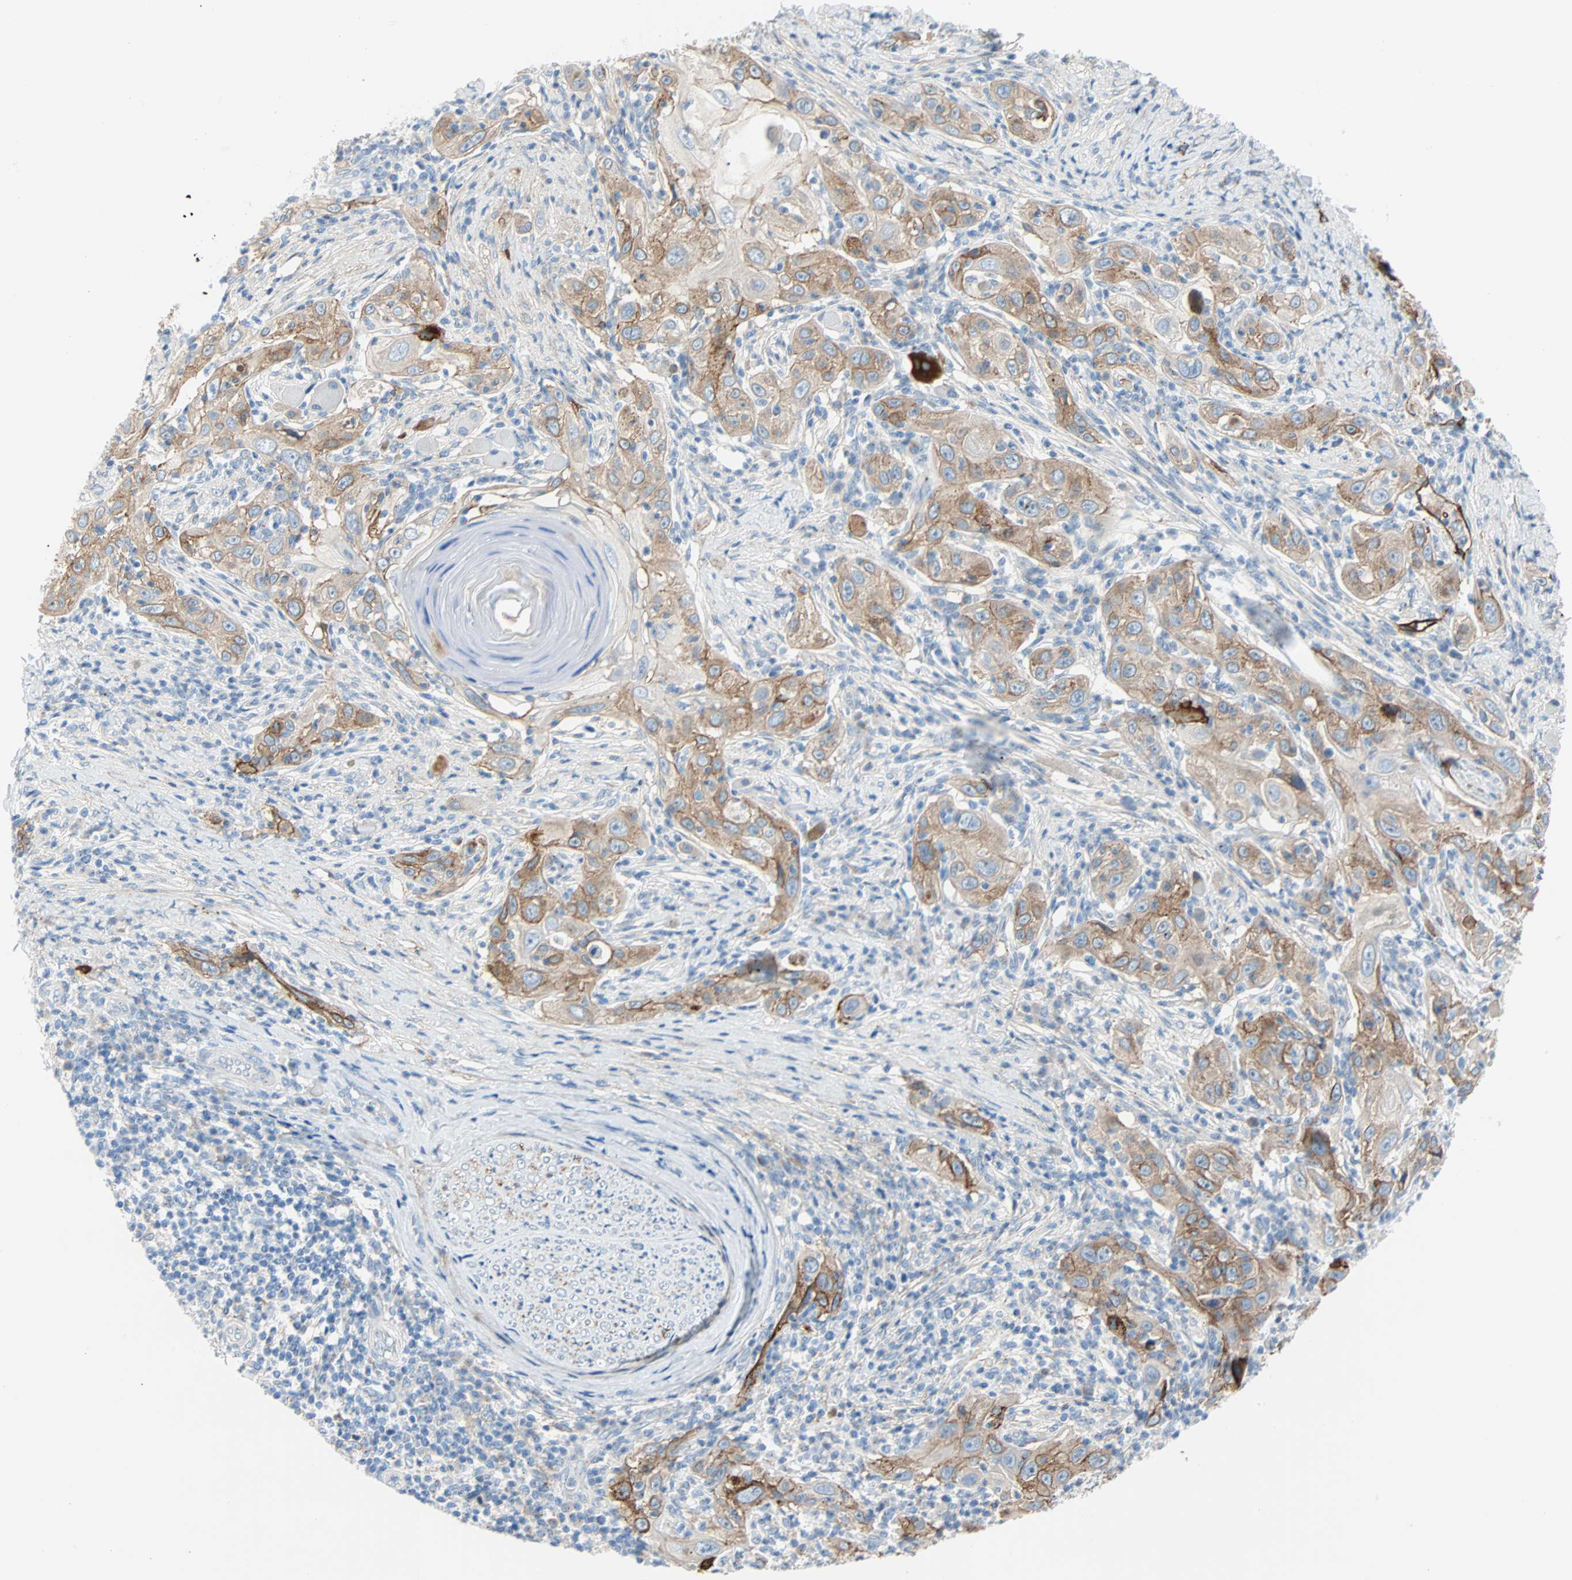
{"staining": {"intensity": "moderate", "quantity": ">75%", "location": "cytoplasmic/membranous"}, "tissue": "skin cancer", "cell_type": "Tumor cells", "image_type": "cancer", "snomed": [{"axis": "morphology", "description": "Squamous cell carcinoma, NOS"}, {"axis": "topography", "description": "Skin"}], "caption": "Brown immunohistochemical staining in human skin squamous cell carcinoma displays moderate cytoplasmic/membranous staining in approximately >75% of tumor cells. The staining was performed using DAB (3,3'-diaminobenzidine), with brown indicating positive protein expression. Nuclei are stained blue with hematoxylin.", "gene": "PDPN", "patient": {"sex": "female", "age": 88}}